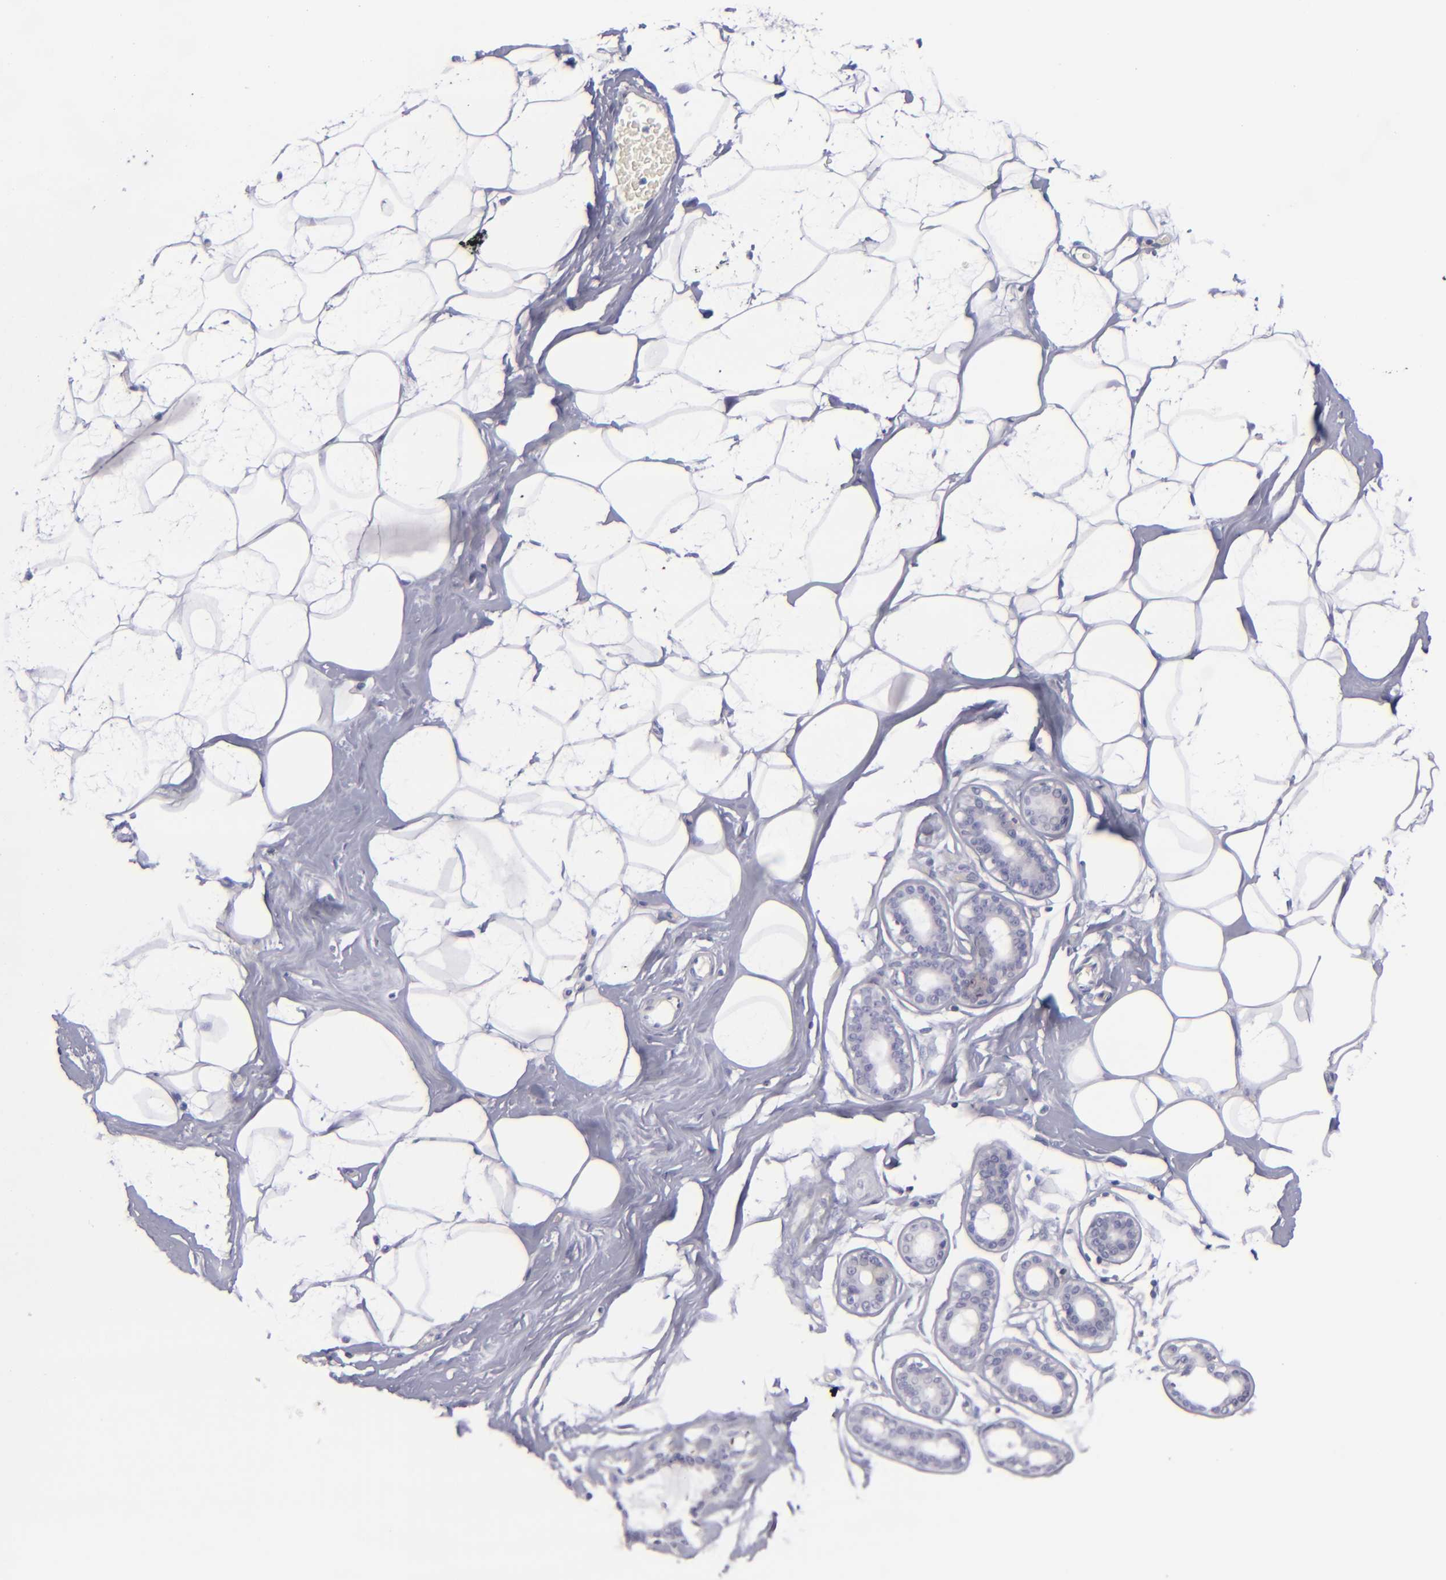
{"staining": {"intensity": "negative", "quantity": "none", "location": "none"}, "tissue": "breast", "cell_type": "Adipocytes", "image_type": "normal", "snomed": [{"axis": "morphology", "description": "Normal tissue, NOS"}, {"axis": "morphology", "description": "Fibrosis, NOS"}, {"axis": "topography", "description": "Breast"}], "caption": "Immunohistochemical staining of benign breast shows no significant positivity in adipocytes.", "gene": "CD2", "patient": {"sex": "female", "age": 39}}